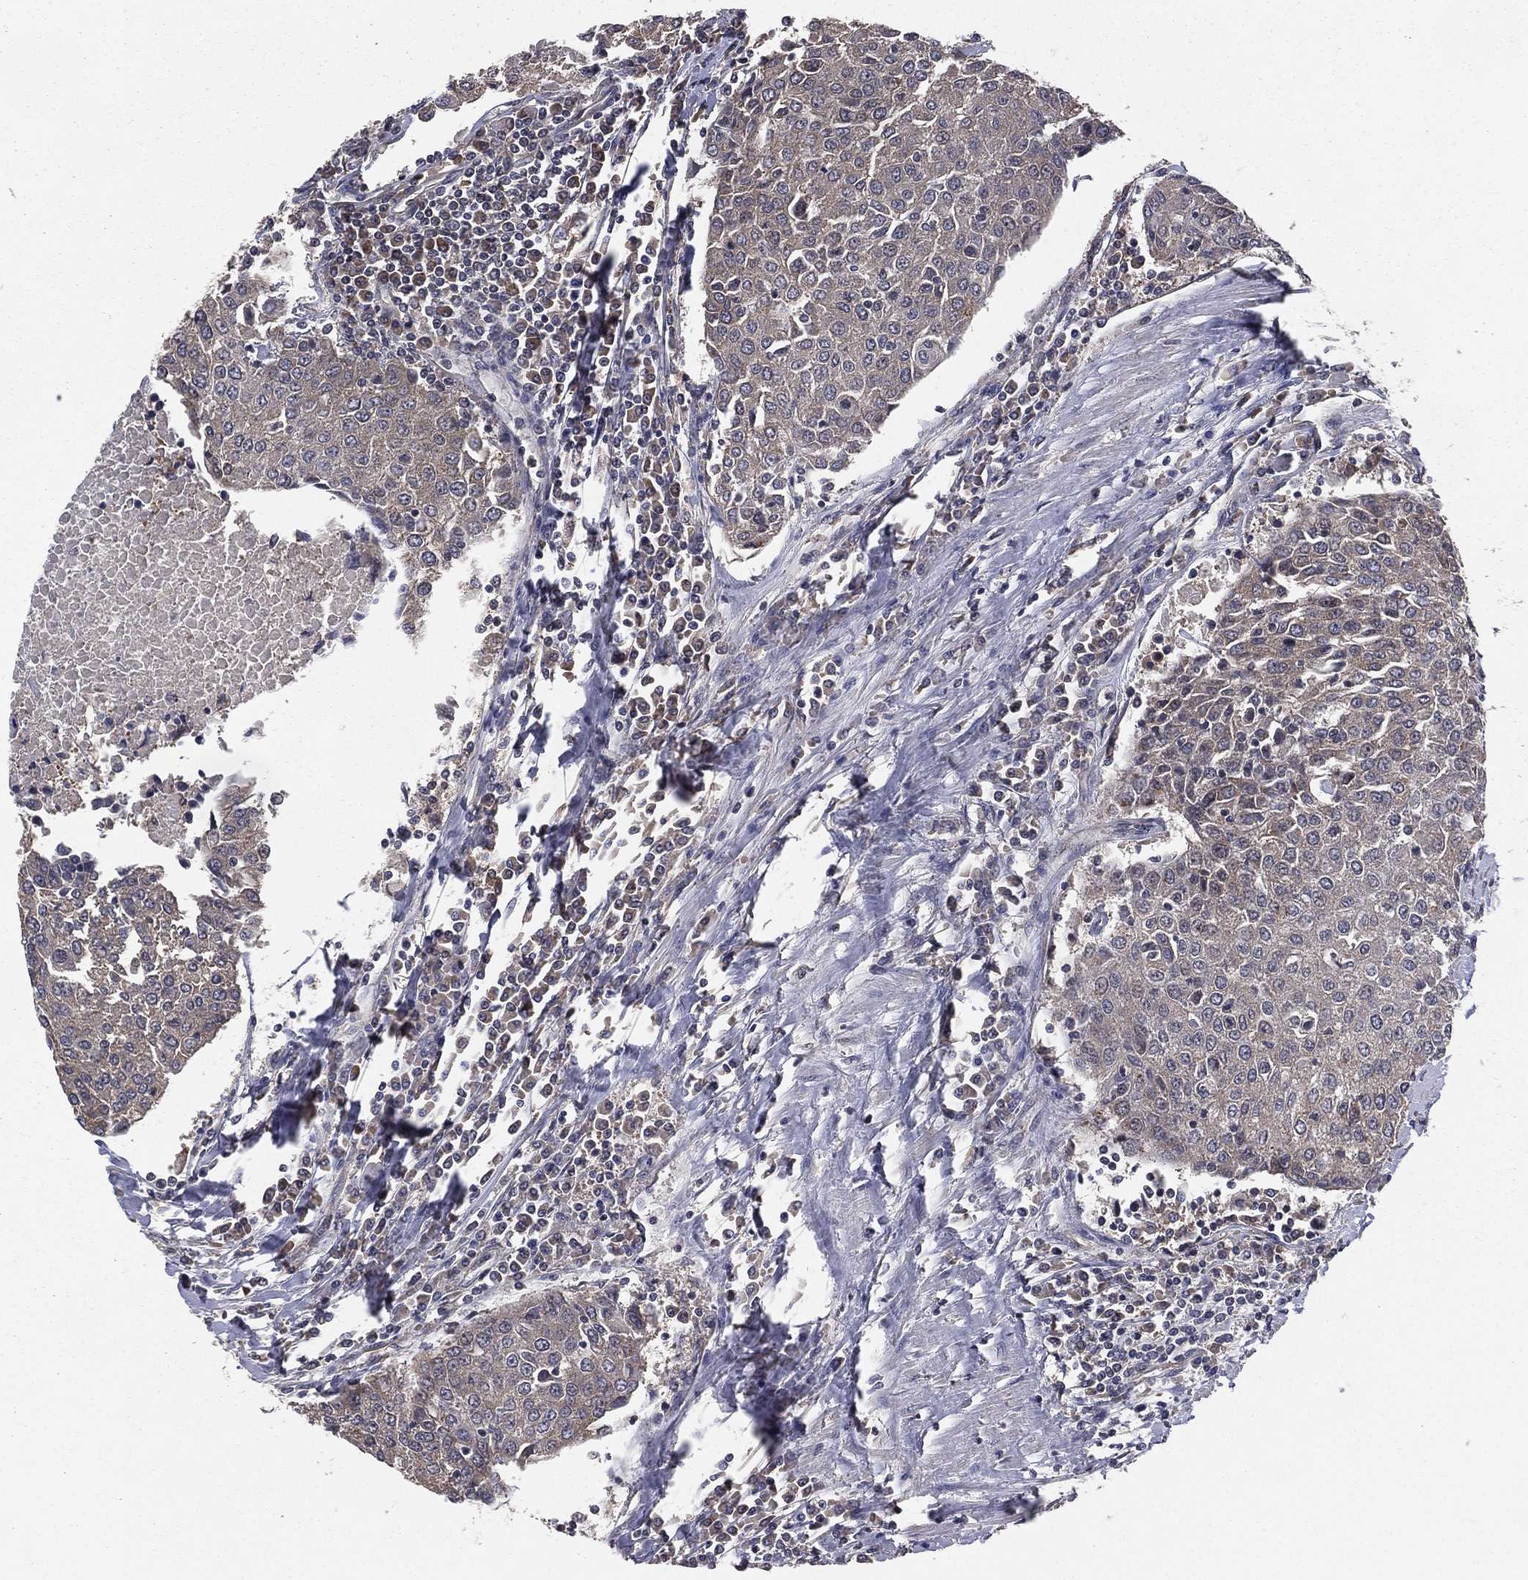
{"staining": {"intensity": "negative", "quantity": "none", "location": "none"}, "tissue": "urothelial cancer", "cell_type": "Tumor cells", "image_type": "cancer", "snomed": [{"axis": "morphology", "description": "Urothelial carcinoma, High grade"}, {"axis": "topography", "description": "Urinary bladder"}], "caption": "Histopathology image shows no protein expression in tumor cells of high-grade urothelial carcinoma tissue.", "gene": "CERT1", "patient": {"sex": "female", "age": 85}}